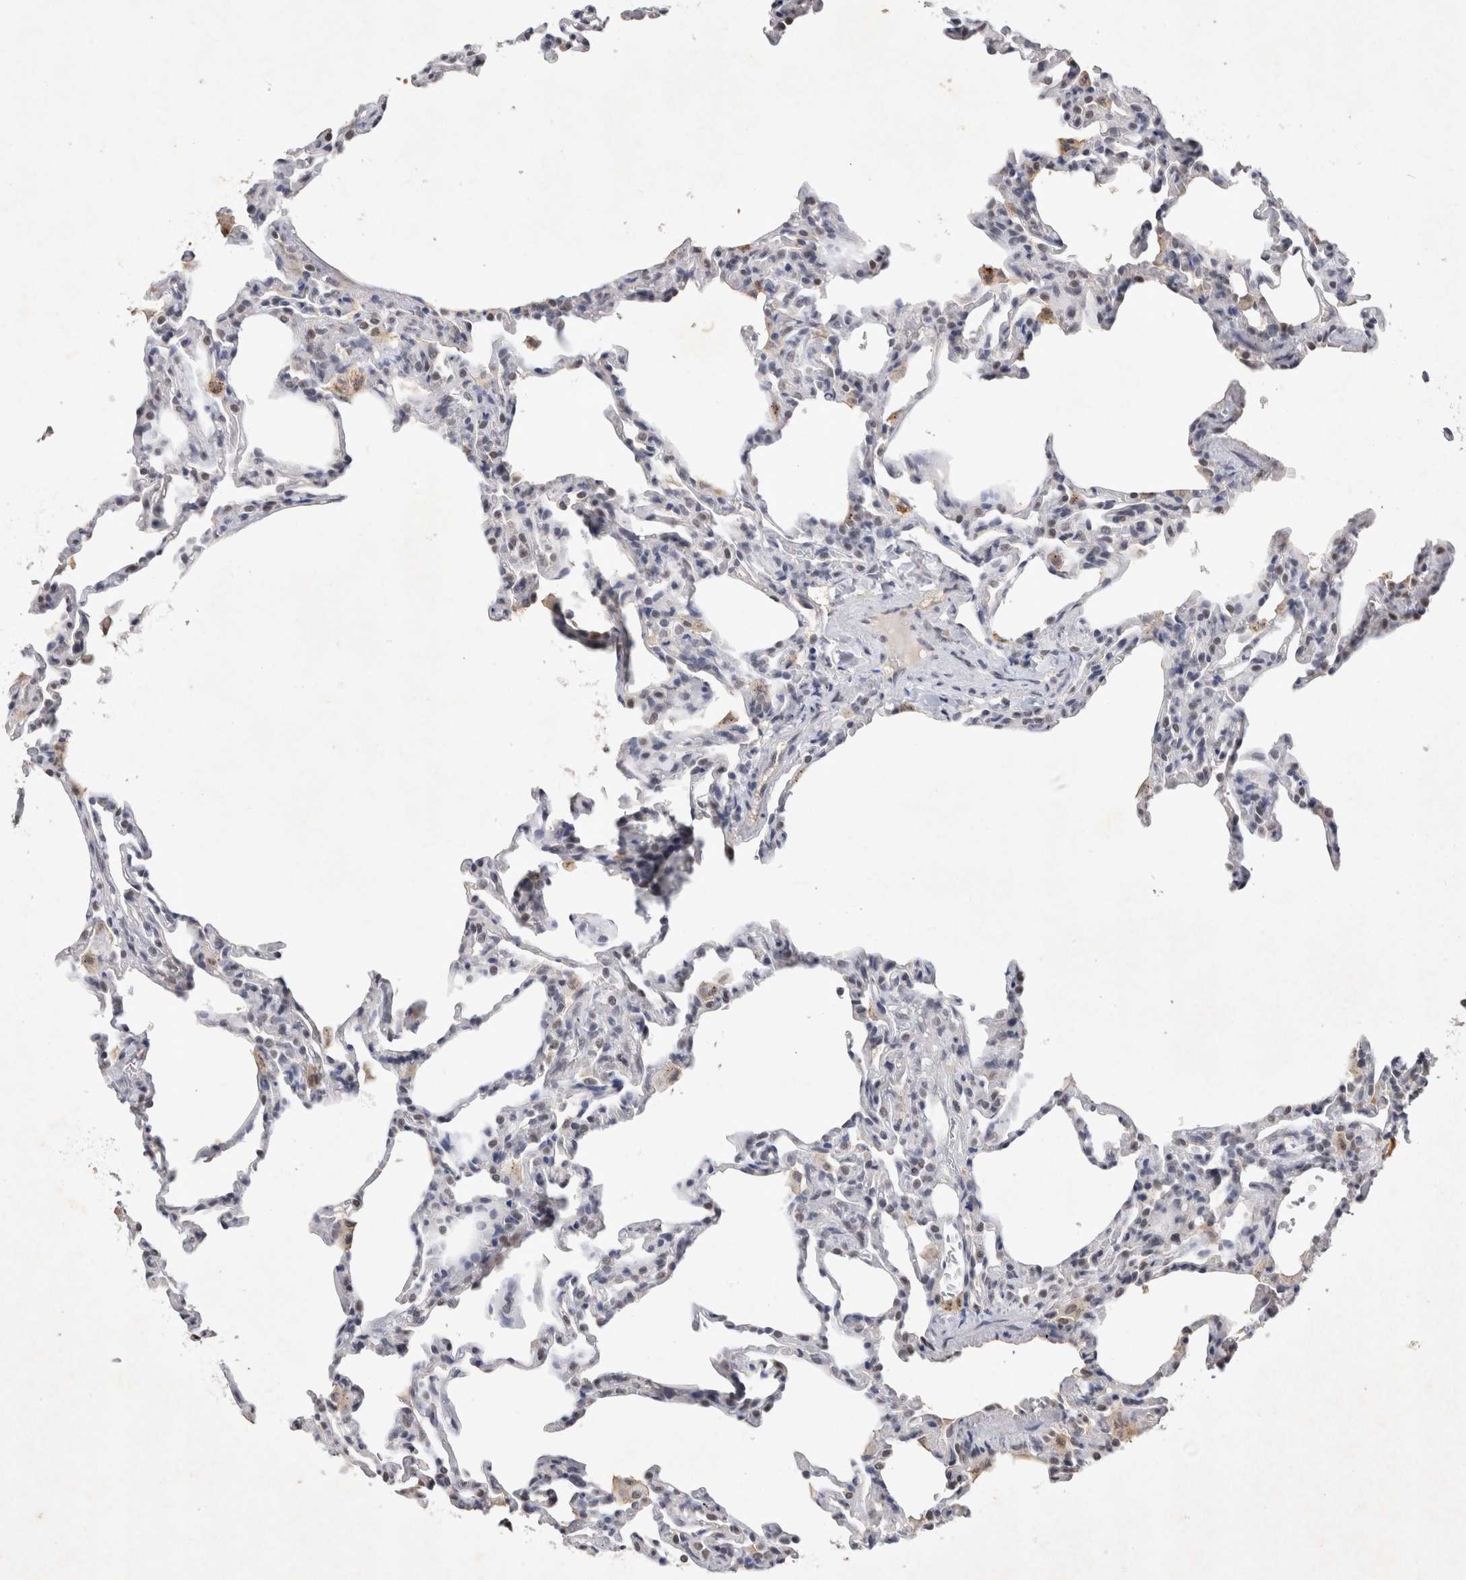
{"staining": {"intensity": "negative", "quantity": "none", "location": "none"}, "tissue": "lung", "cell_type": "Alveolar cells", "image_type": "normal", "snomed": [{"axis": "morphology", "description": "Normal tissue, NOS"}, {"axis": "topography", "description": "Lung"}], "caption": "Alveolar cells are negative for brown protein staining in unremarkable lung.", "gene": "XRCC5", "patient": {"sex": "male", "age": 20}}